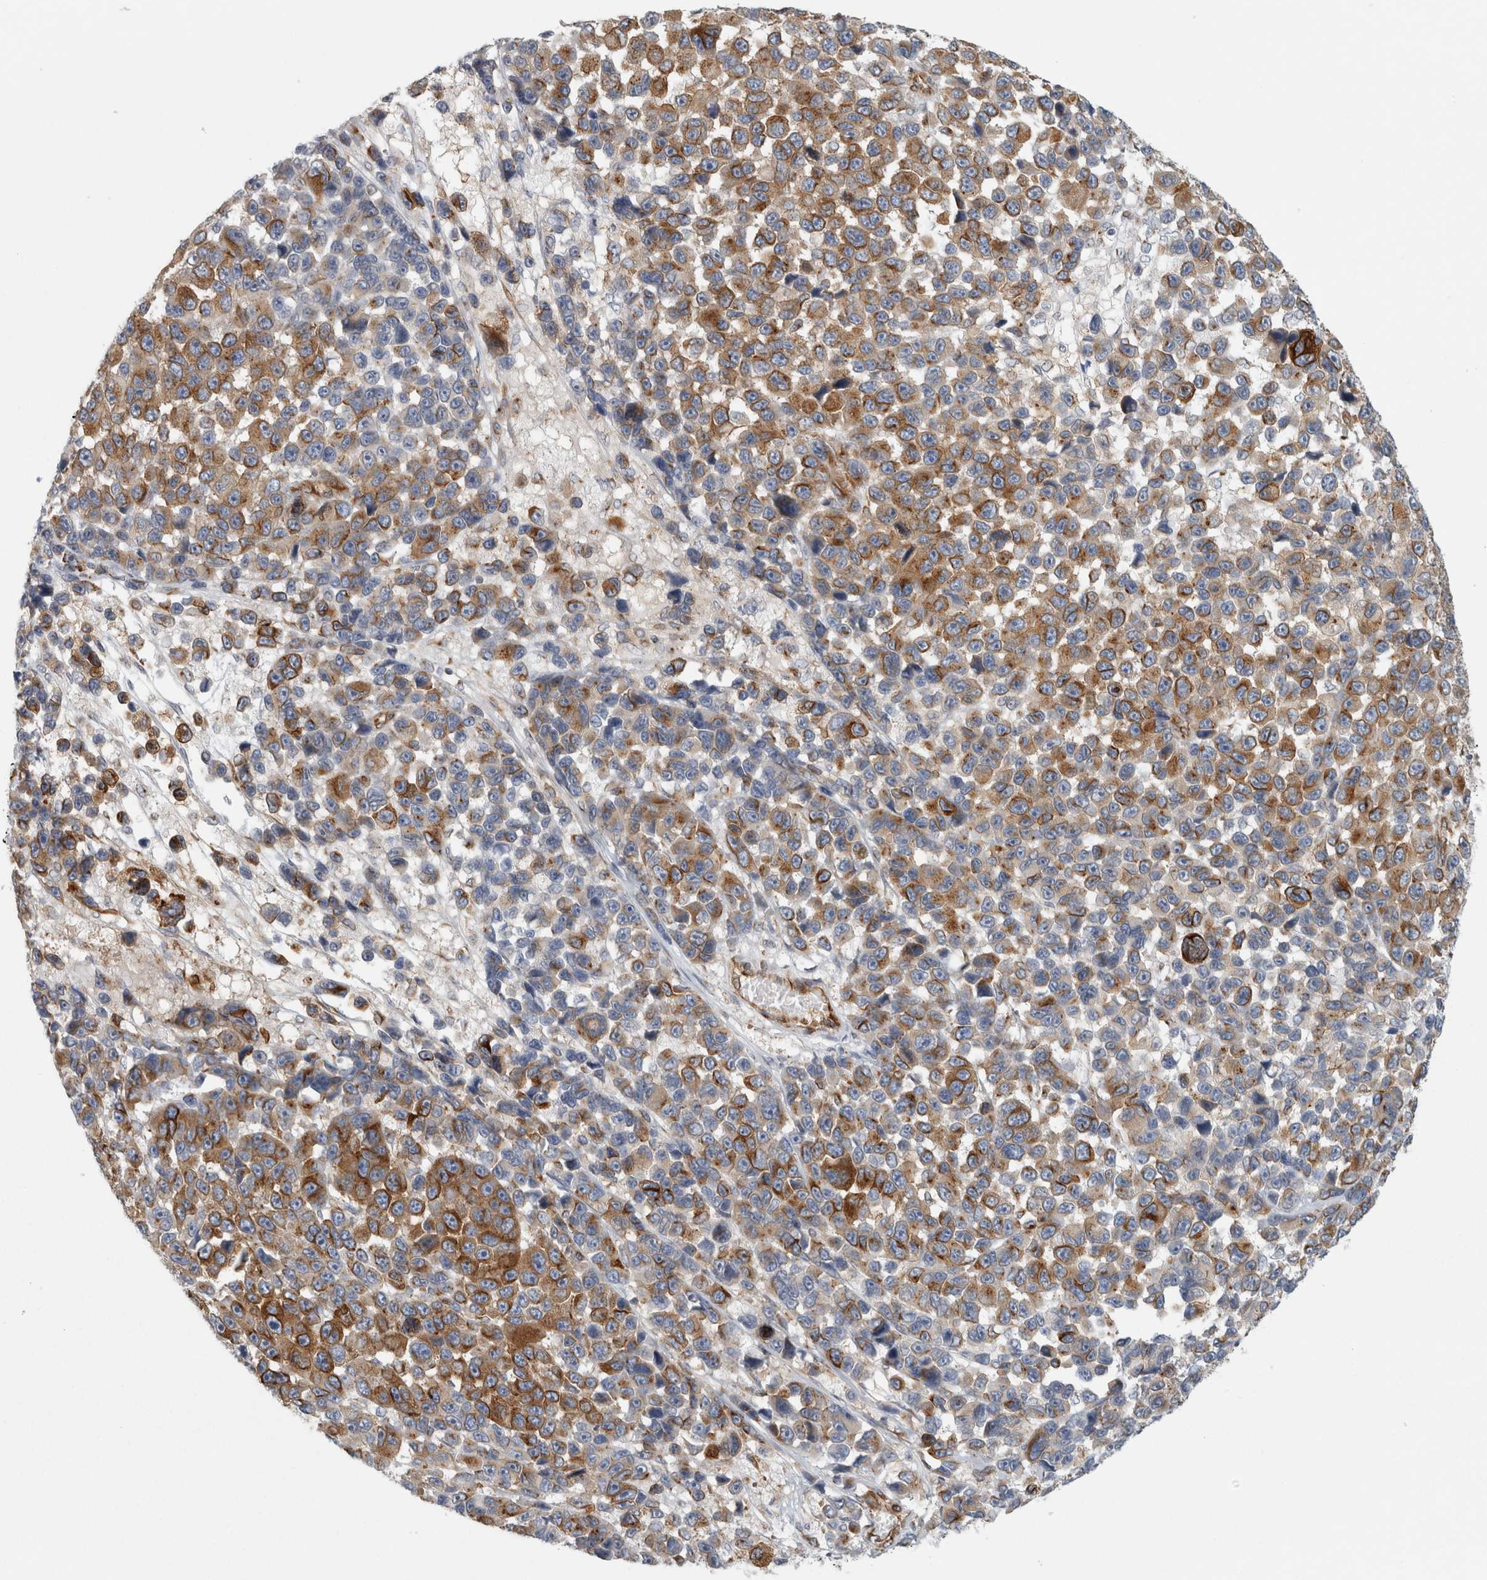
{"staining": {"intensity": "moderate", "quantity": ">75%", "location": "cytoplasmic/membranous"}, "tissue": "melanoma", "cell_type": "Tumor cells", "image_type": "cancer", "snomed": [{"axis": "morphology", "description": "Malignant melanoma, NOS"}, {"axis": "topography", "description": "Skin"}], "caption": "The histopathology image exhibits a brown stain indicating the presence of a protein in the cytoplasmic/membranous of tumor cells in melanoma. (Stains: DAB (3,3'-diaminobenzidine) in brown, nuclei in blue, Microscopy: brightfield microscopy at high magnification).", "gene": "PEX6", "patient": {"sex": "male", "age": 53}}